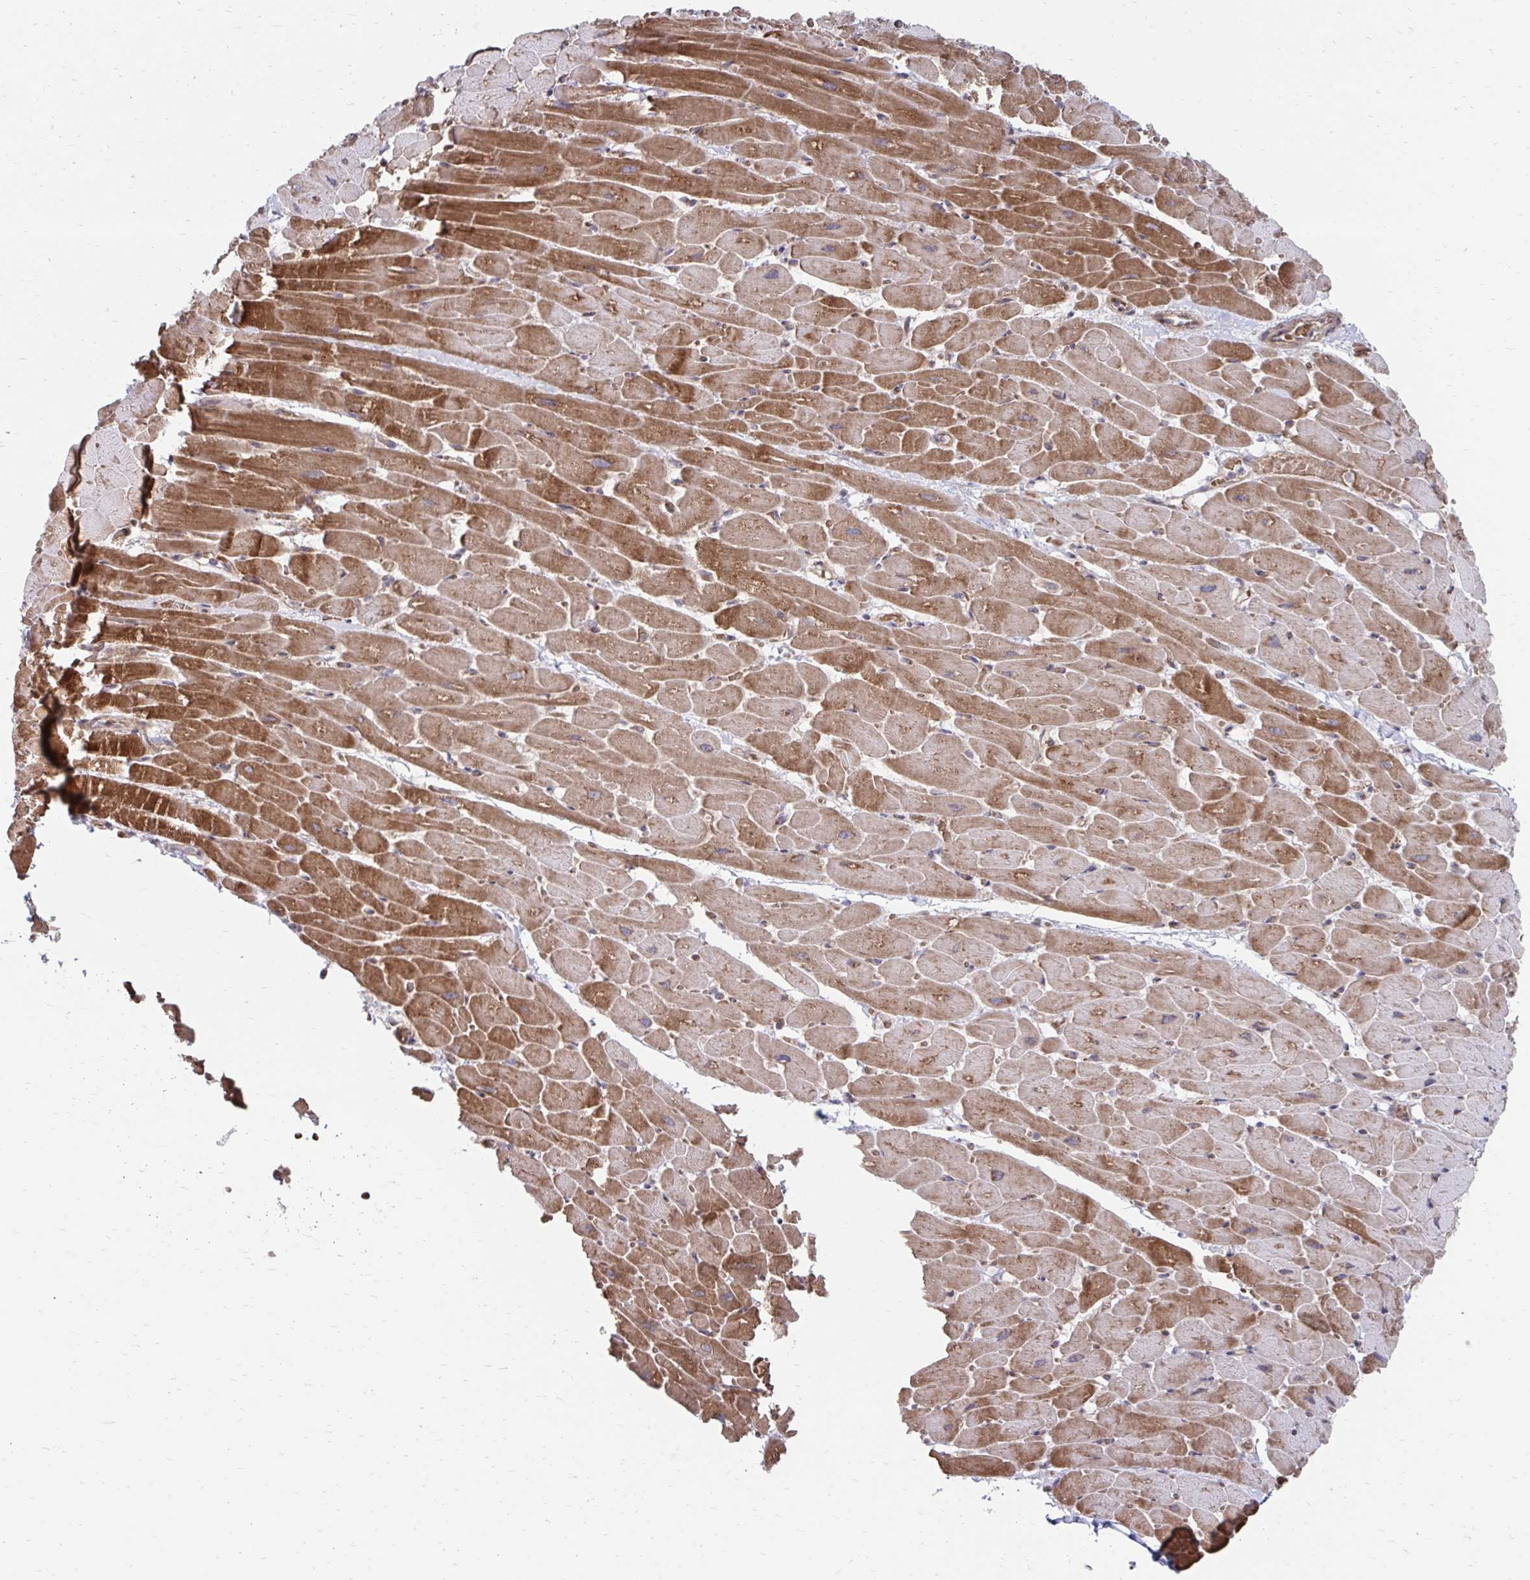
{"staining": {"intensity": "strong", "quantity": "25%-75%", "location": "cytoplasmic/membranous"}, "tissue": "heart muscle", "cell_type": "Cardiomyocytes", "image_type": "normal", "snomed": [{"axis": "morphology", "description": "Normal tissue, NOS"}, {"axis": "topography", "description": "Heart"}], "caption": "Protein positivity by IHC displays strong cytoplasmic/membranous positivity in about 25%-75% of cardiomyocytes in normal heart muscle.", "gene": "ITPR2", "patient": {"sex": "male", "age": 37}}